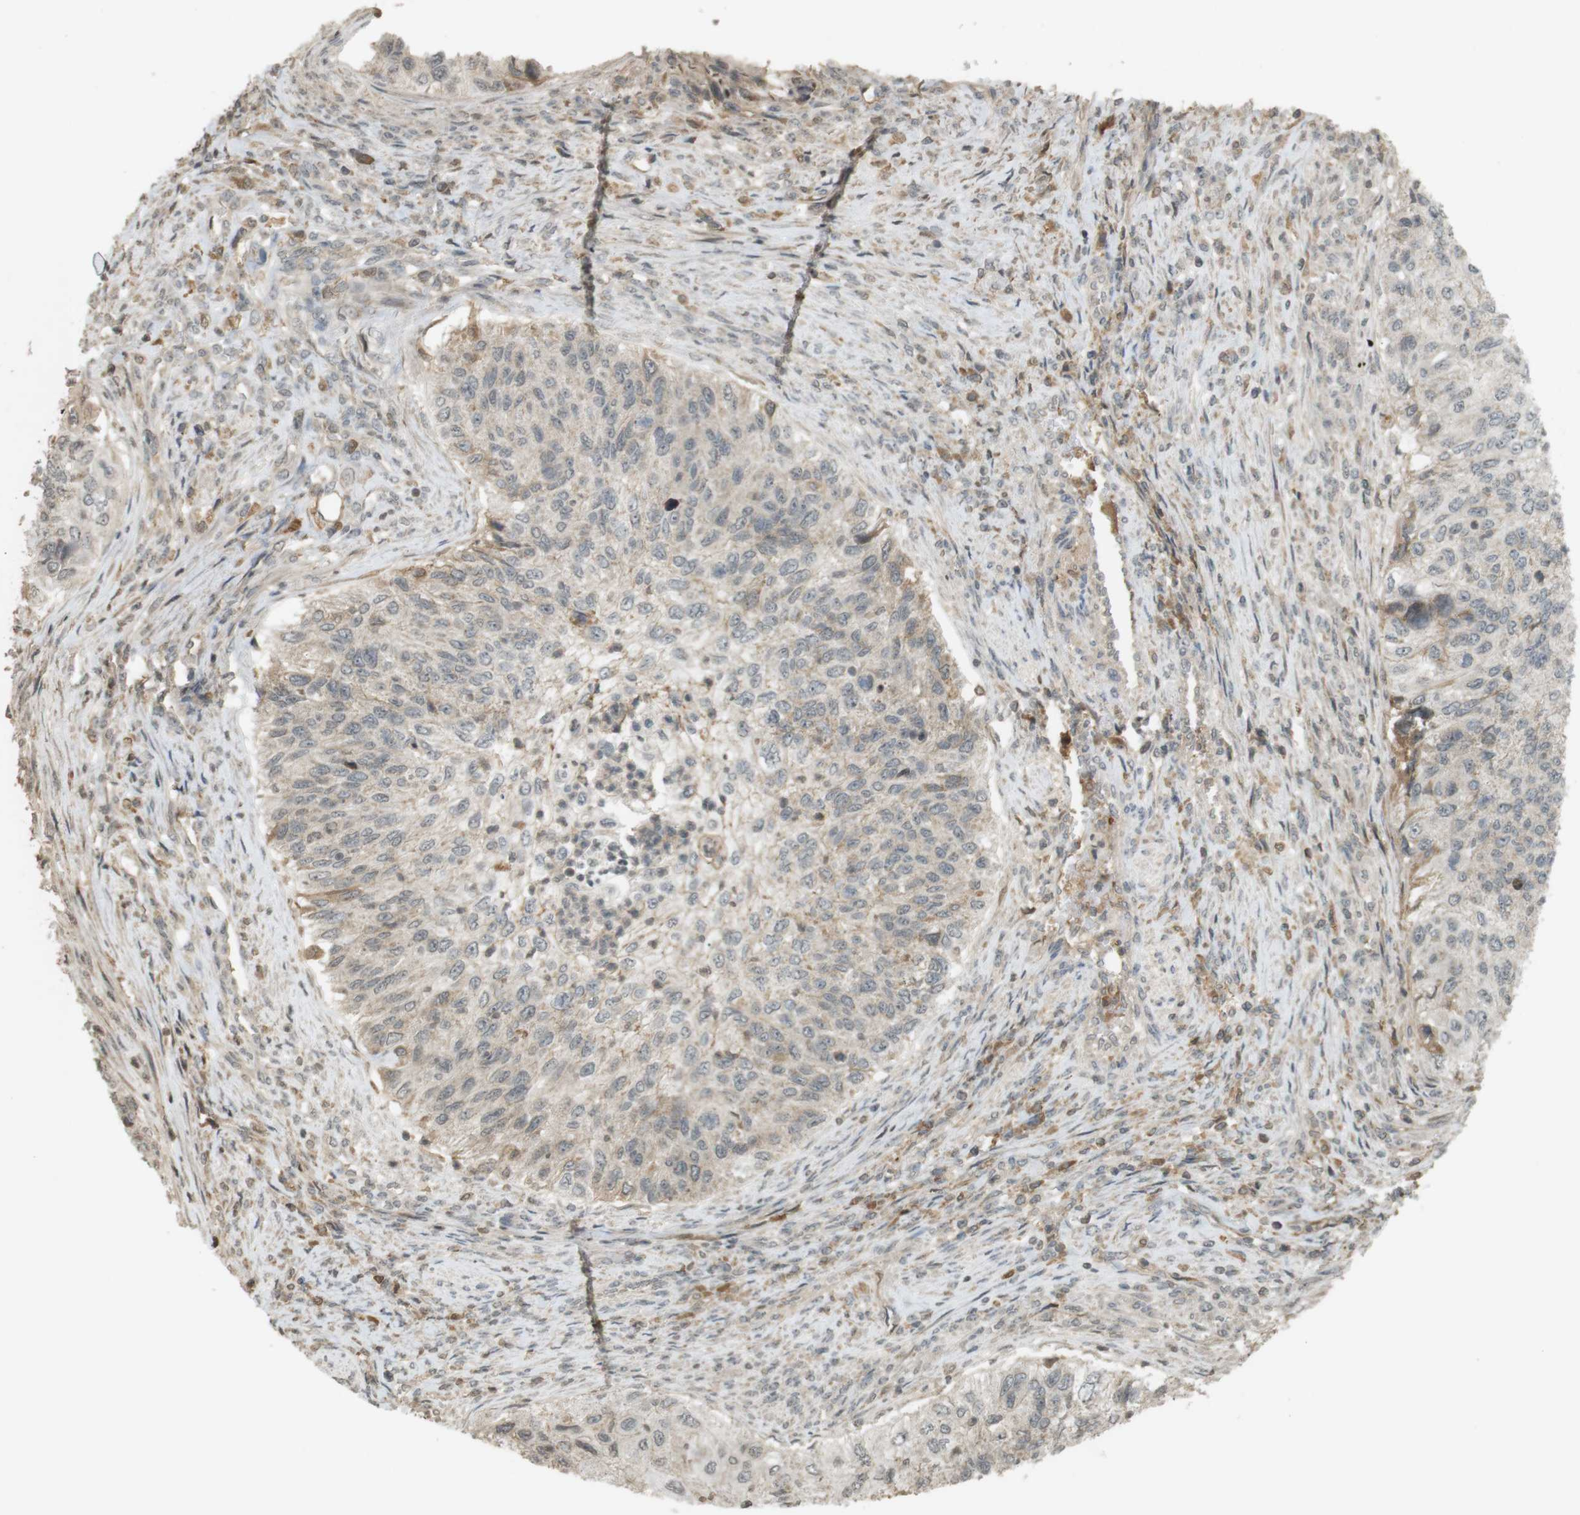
{"staining": {"intensity": "negative", "quantity": "none", "location": "none"}, "tissue": "urothelial cancer", "cell_type": "Tumor cells", "image_type": "cancer", "snomed": [{"axis": "morphology", "description": "Urothelial carcinoma, High grade"}, {"axis": "topography", "description": "Urinary bladder"}], "caption": "Immunohistochemistry (IHC) of urothelial carcinoma (high-grade) displays no expression in tumor cells. (Brightfield microscopy of DAB (3,3'-diaminobenzidine) IHC at high magnification).", "gene": "SRR", "patient": {"sex": "female", "age": 60}}